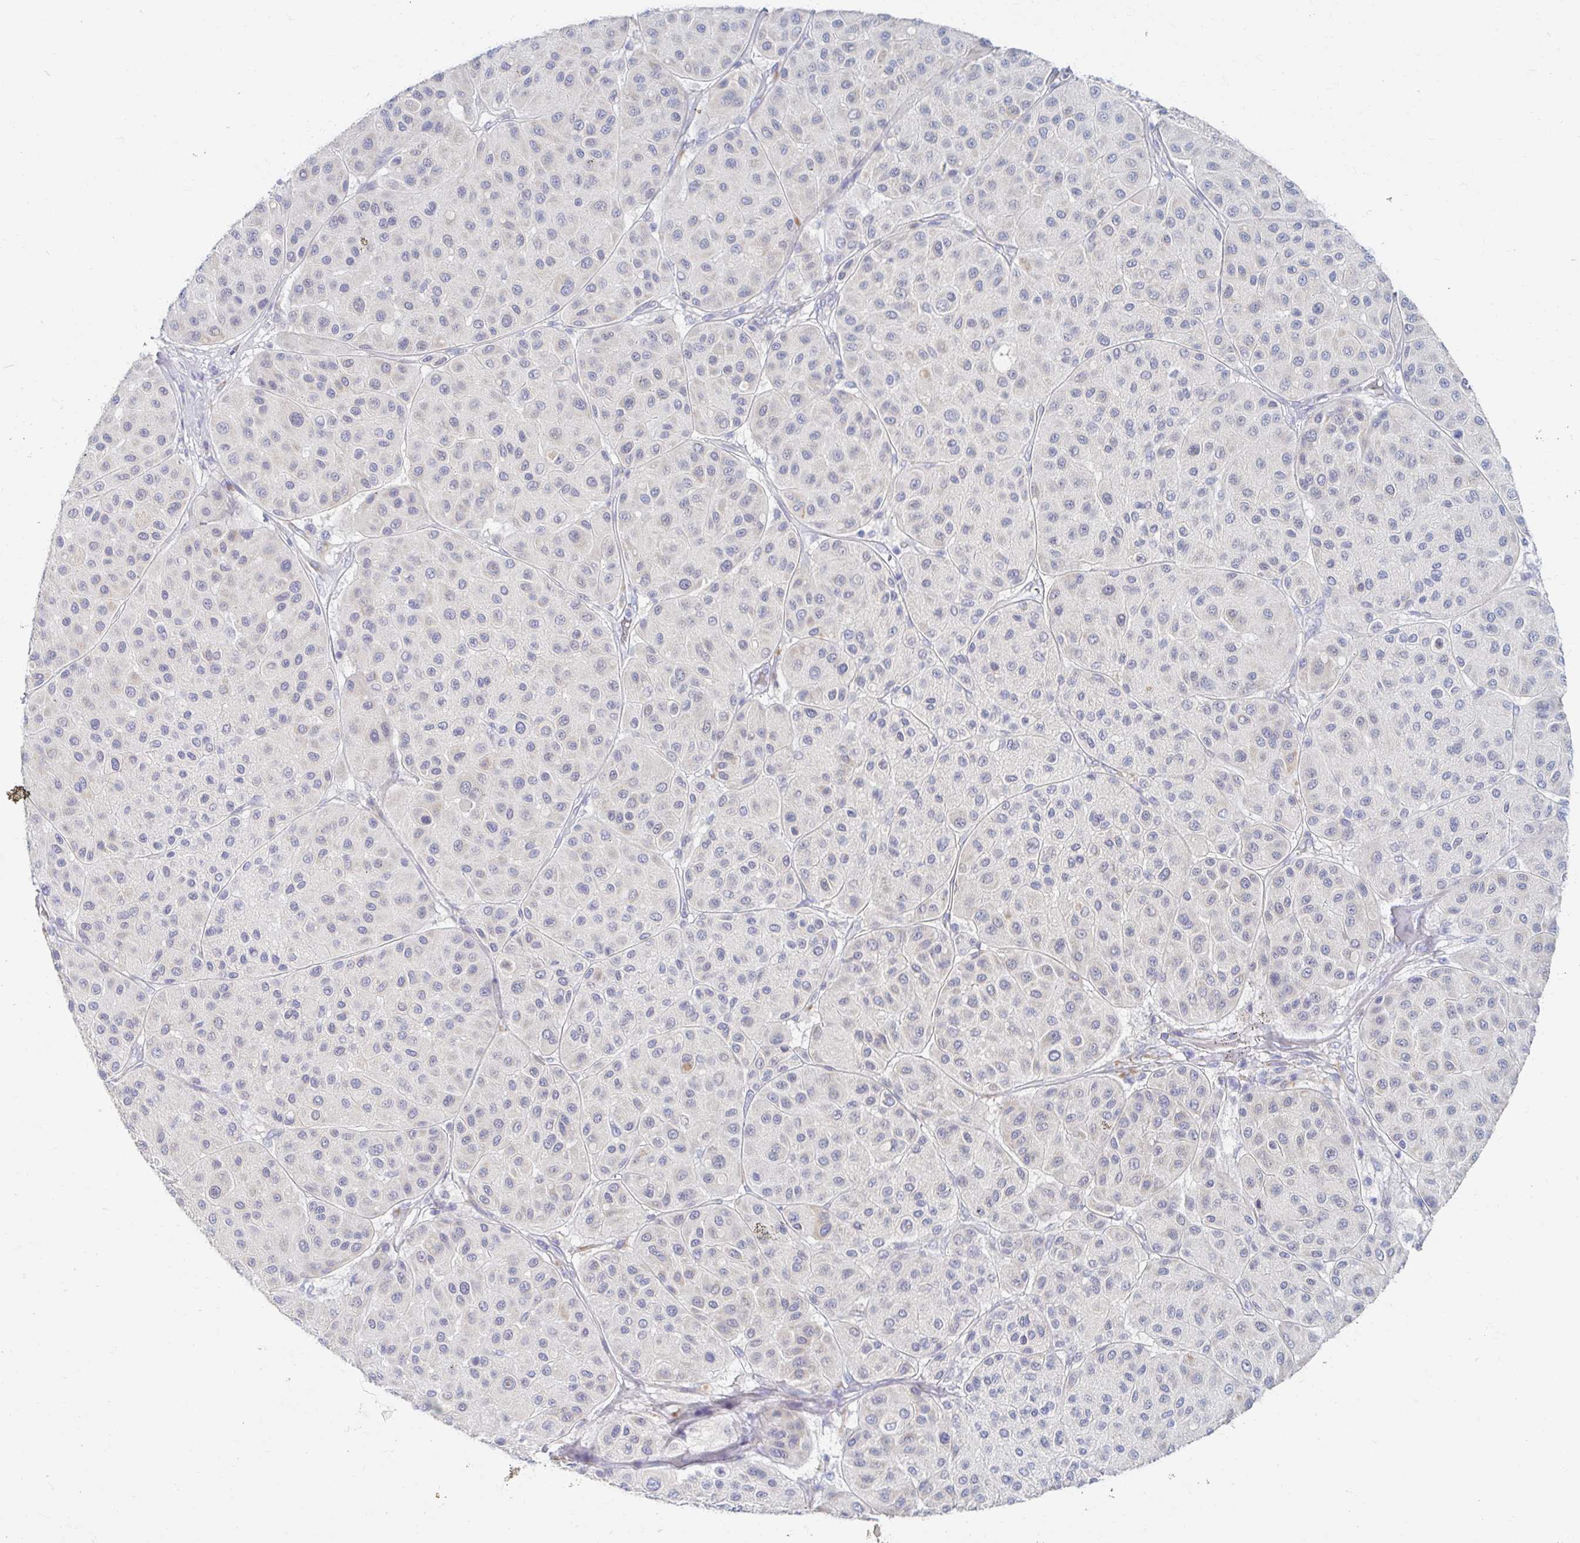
{"staining": {"intensity": "weak", "quantity": "<25%", "location": "cytoplasmic/membranous"}, "tissue": "melanoma", "cell_type": "Tumor cells", "image_type": "cancer", "snomed": [{"axis": "morphology", "description": "Malignant melanoma, Metastatic site"}, {"axis": "topography", "description": "Smooth muscle"}], "caption": "Tumor cells show no significant protein staining in malignant melanoma (metastatic site).", "gene": "MYLK2", "patient": {"sex": "male", "age": 41}}